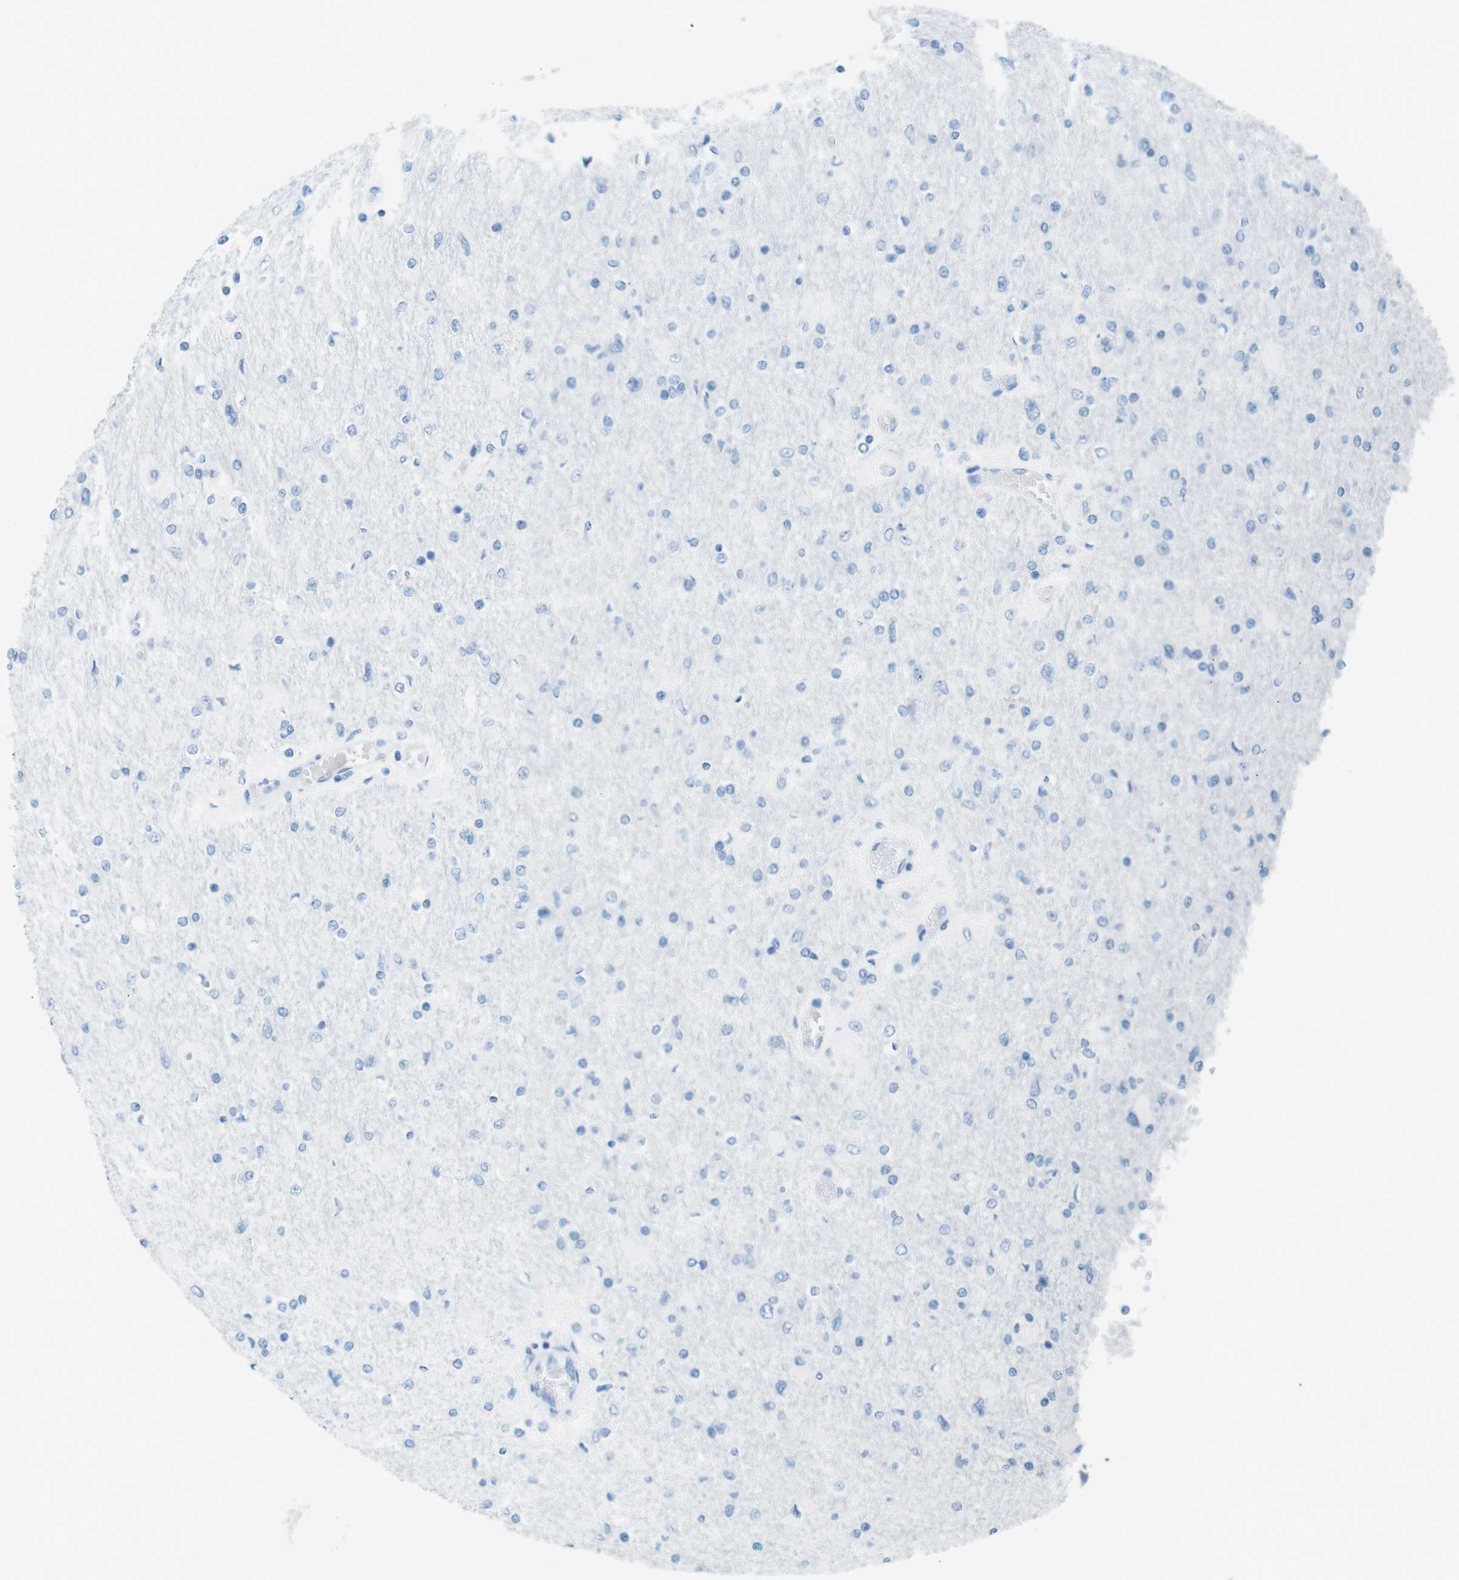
{"staining": {"intensity": "negative", "quantity": "none", "location": "none"}, "tissue": "glioma", "cell_type": "Tumor cells", "image_type": "cancer", "snomed": [{"axis": "morphology", "description": "Glioma, malignant, High grade"}, {"axis": "topography", "description": "Cerebral cortex"}], "caption": "DAB immunohistochemical staining of glioma shows no significant expression in tumor cells. Nuclei are stained in blue.", "gene": "MCEMP1", "patient": {"sex": "female", "age": 36}}